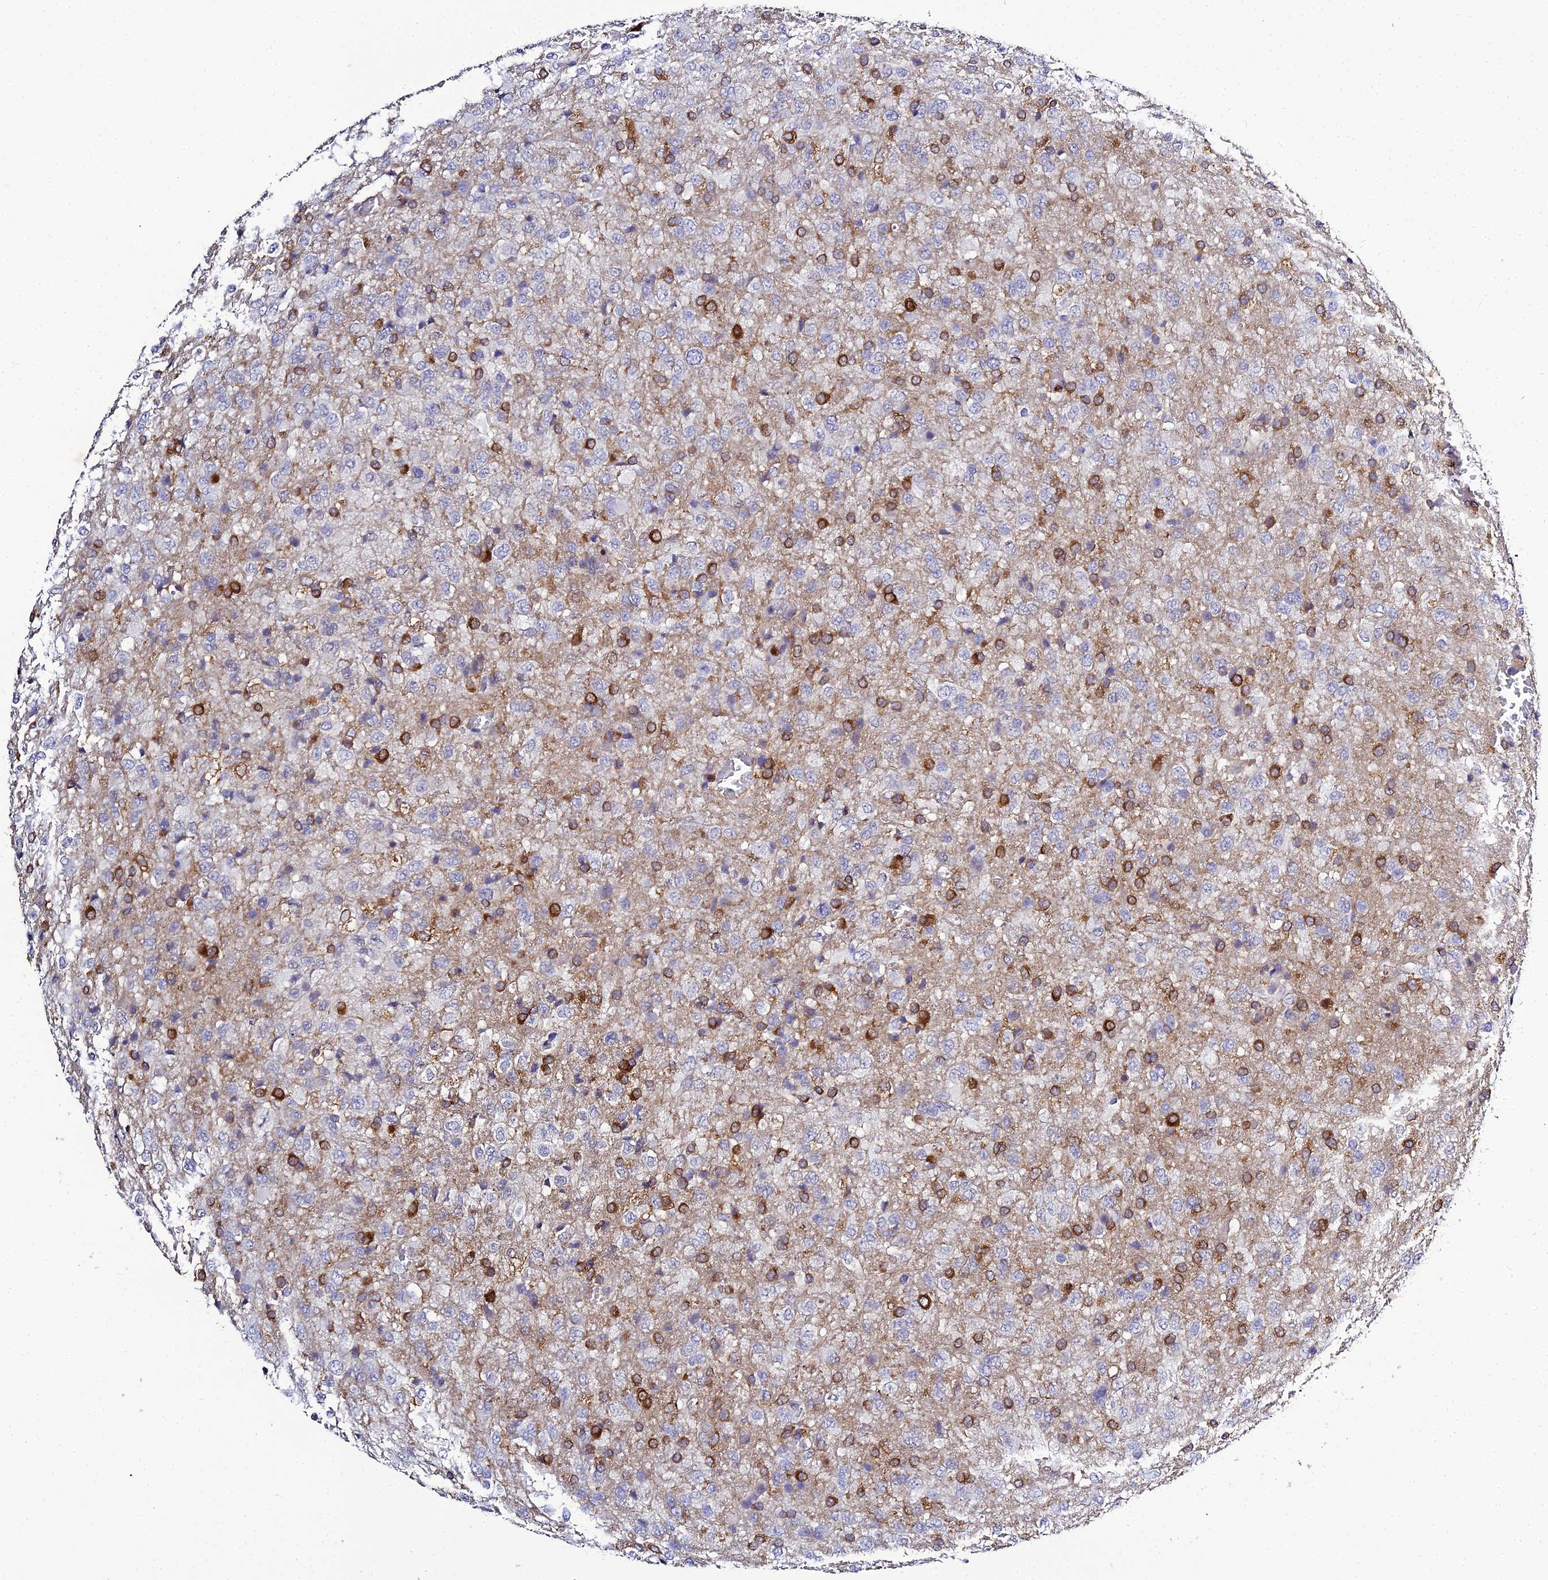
{"staining": {"intensity": "strong", "quantity": "<25%", "location": "cytoplasmic/membranous"}, "tissue": "glioma", "cell_type": "Tumor cells", "image_type": "cancer", "snomed": [{"axis": "morphology", "description": "Glioma, malignant, High grade"}, {"axis": "topography", "description": "Brain"}], "caption": "Brown immunohistochemical staining in malignant high-grade glioma reveals strong cytoplasmic/membranous positivity in about <25% of tumor cells.", "gene": "IL4I1", "patient": {"sex": "female", "age": 74}}